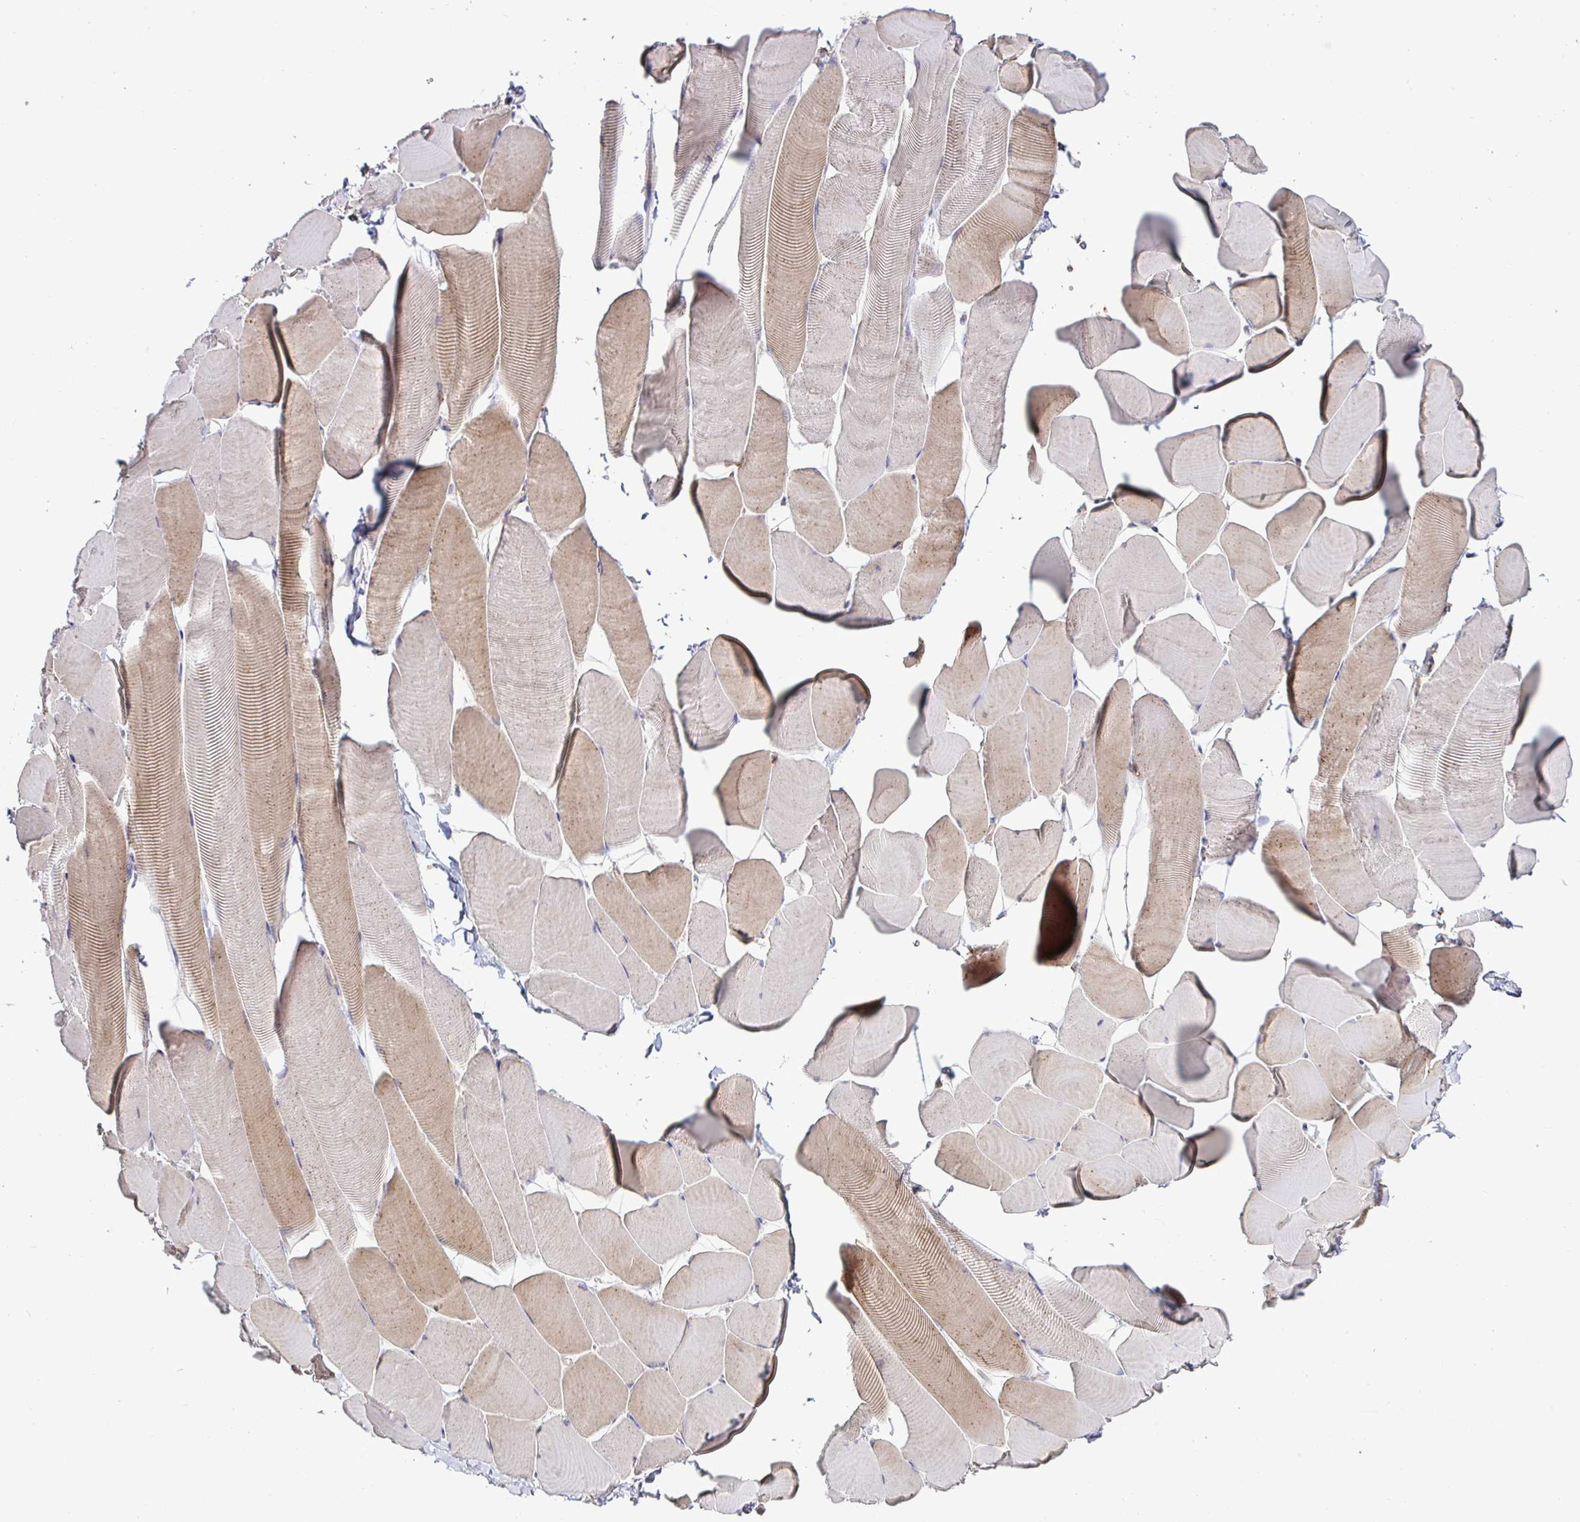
{"staining": {"intensity": "weak", "quantity": "25%-75%", "location": "cytoplasmic/membranous"}, "tissue": "skeletal muscle", "cell_type": "Myocytes", "image_type": "normal", "snomed": [{"axis": "morphology", "description": "Normal tissue, NOS"}, {"axis": "topography", "description": "Skeletal muscle"}], "caption": "An IHC histopathology image of normal tissue is shown. Protein staining in brown labels weak cytoplasmic/membranous positivity in skeletal muscle within myocytes.", "gene": "SPRY1", "patient": {"sex": "male", "age": 25}}